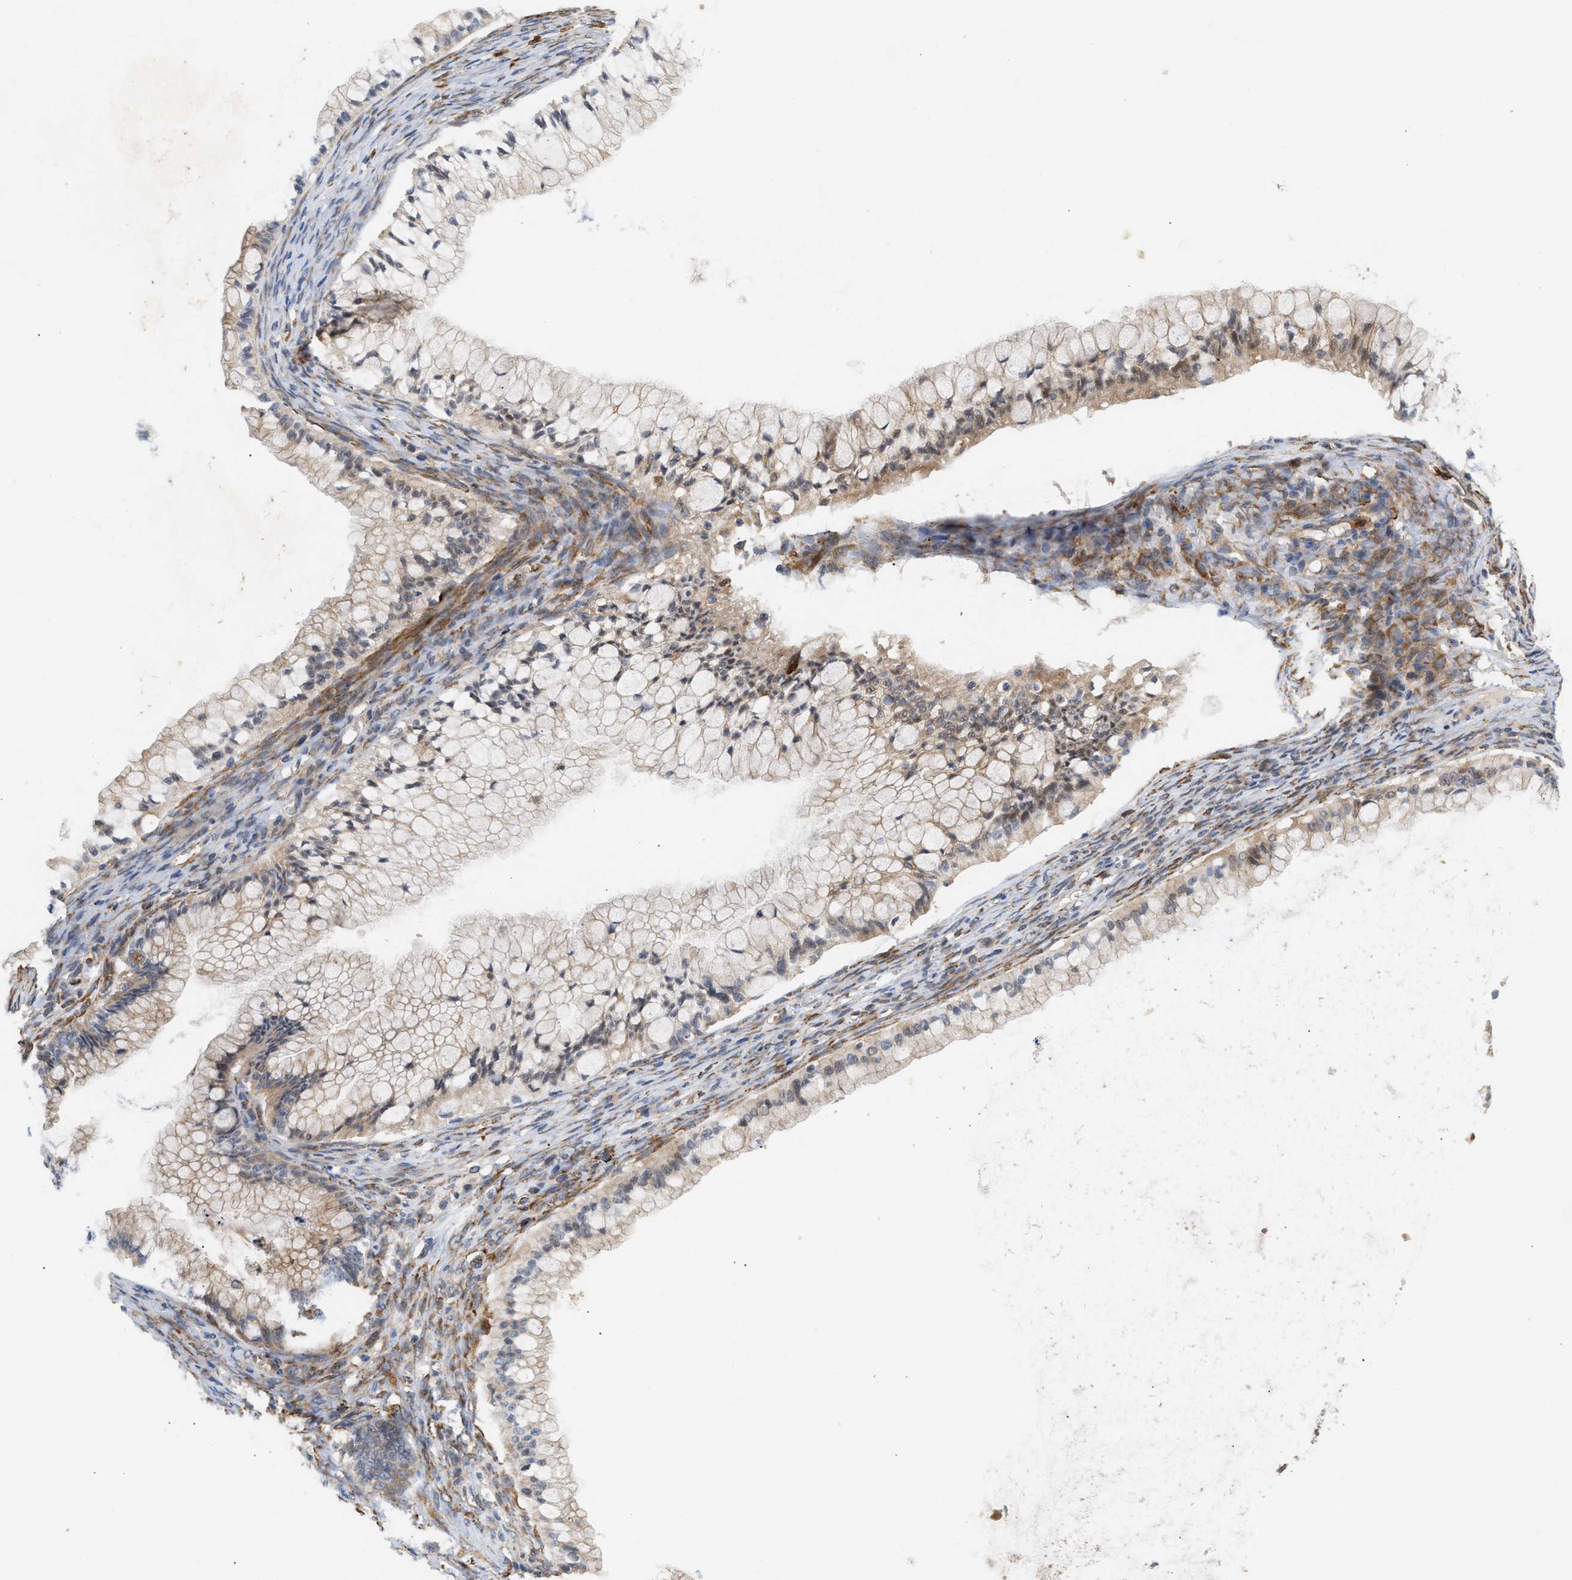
{"staining": {"intensity": "weak", "quantity": ">75%", "location": "cytoplasmic/membranous"}, "tissue": "ovarian cancer", "cell_type": "Tumor cells", "image_type": "cancer", "snomed": [{"axis": "morphology", "description": "Cystadenocarcinoma, mucinous, NOS"}, {"axis": "topography", "description": "Ovary"}], "caption": "Immunohistochemistry (IHC) micrograph of ovarian mucinous cystadenocarcinoma stained for a protein (brown), which exhibits low levels of weak cytoplasmic/membranous staining in approximately >75% of tumor cells.", "gene": "PLCD1", "patient": {"sex": "female", "age": 57}}